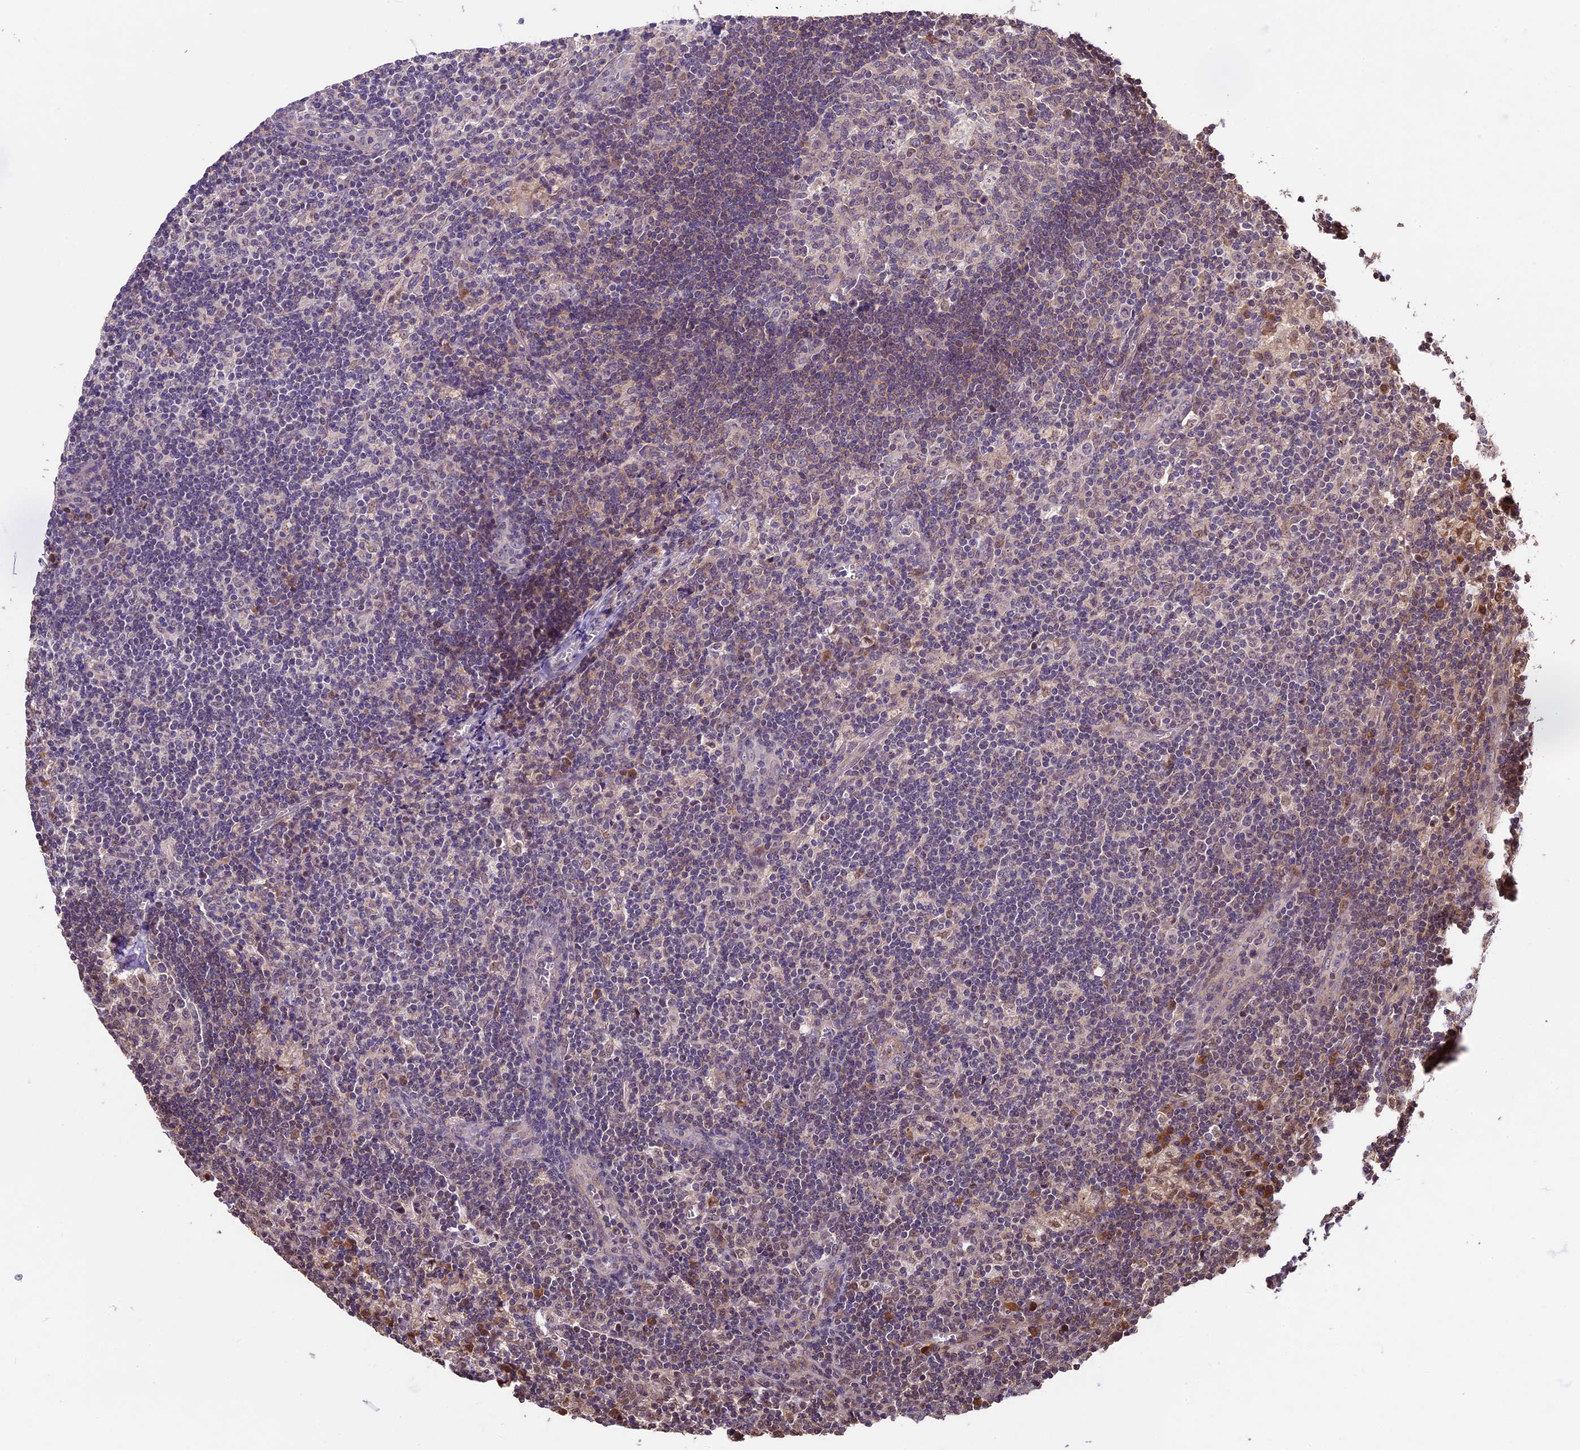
{"staining": {"intensity": "moderate", "quantity": "<25%", "location": "cytoplasmic/membranous"}, "tissue": "lymph node", "cell_type": "Germinal center cells", "image_type": "normal", "snomed": [{"axis": "morphology", "description": "Normal tissue, NOS"}, {"axis": "topography", "description": "Lymph node"}], "caption": "DAB immunohistochemical staining of benign human lymph node demonstrates moderate cytoplasmic/membranous protein positivity in approximately <25% of germinal center cells.", "gene": "BCAS4", "patient": {"sex": "male", "age": 58}}